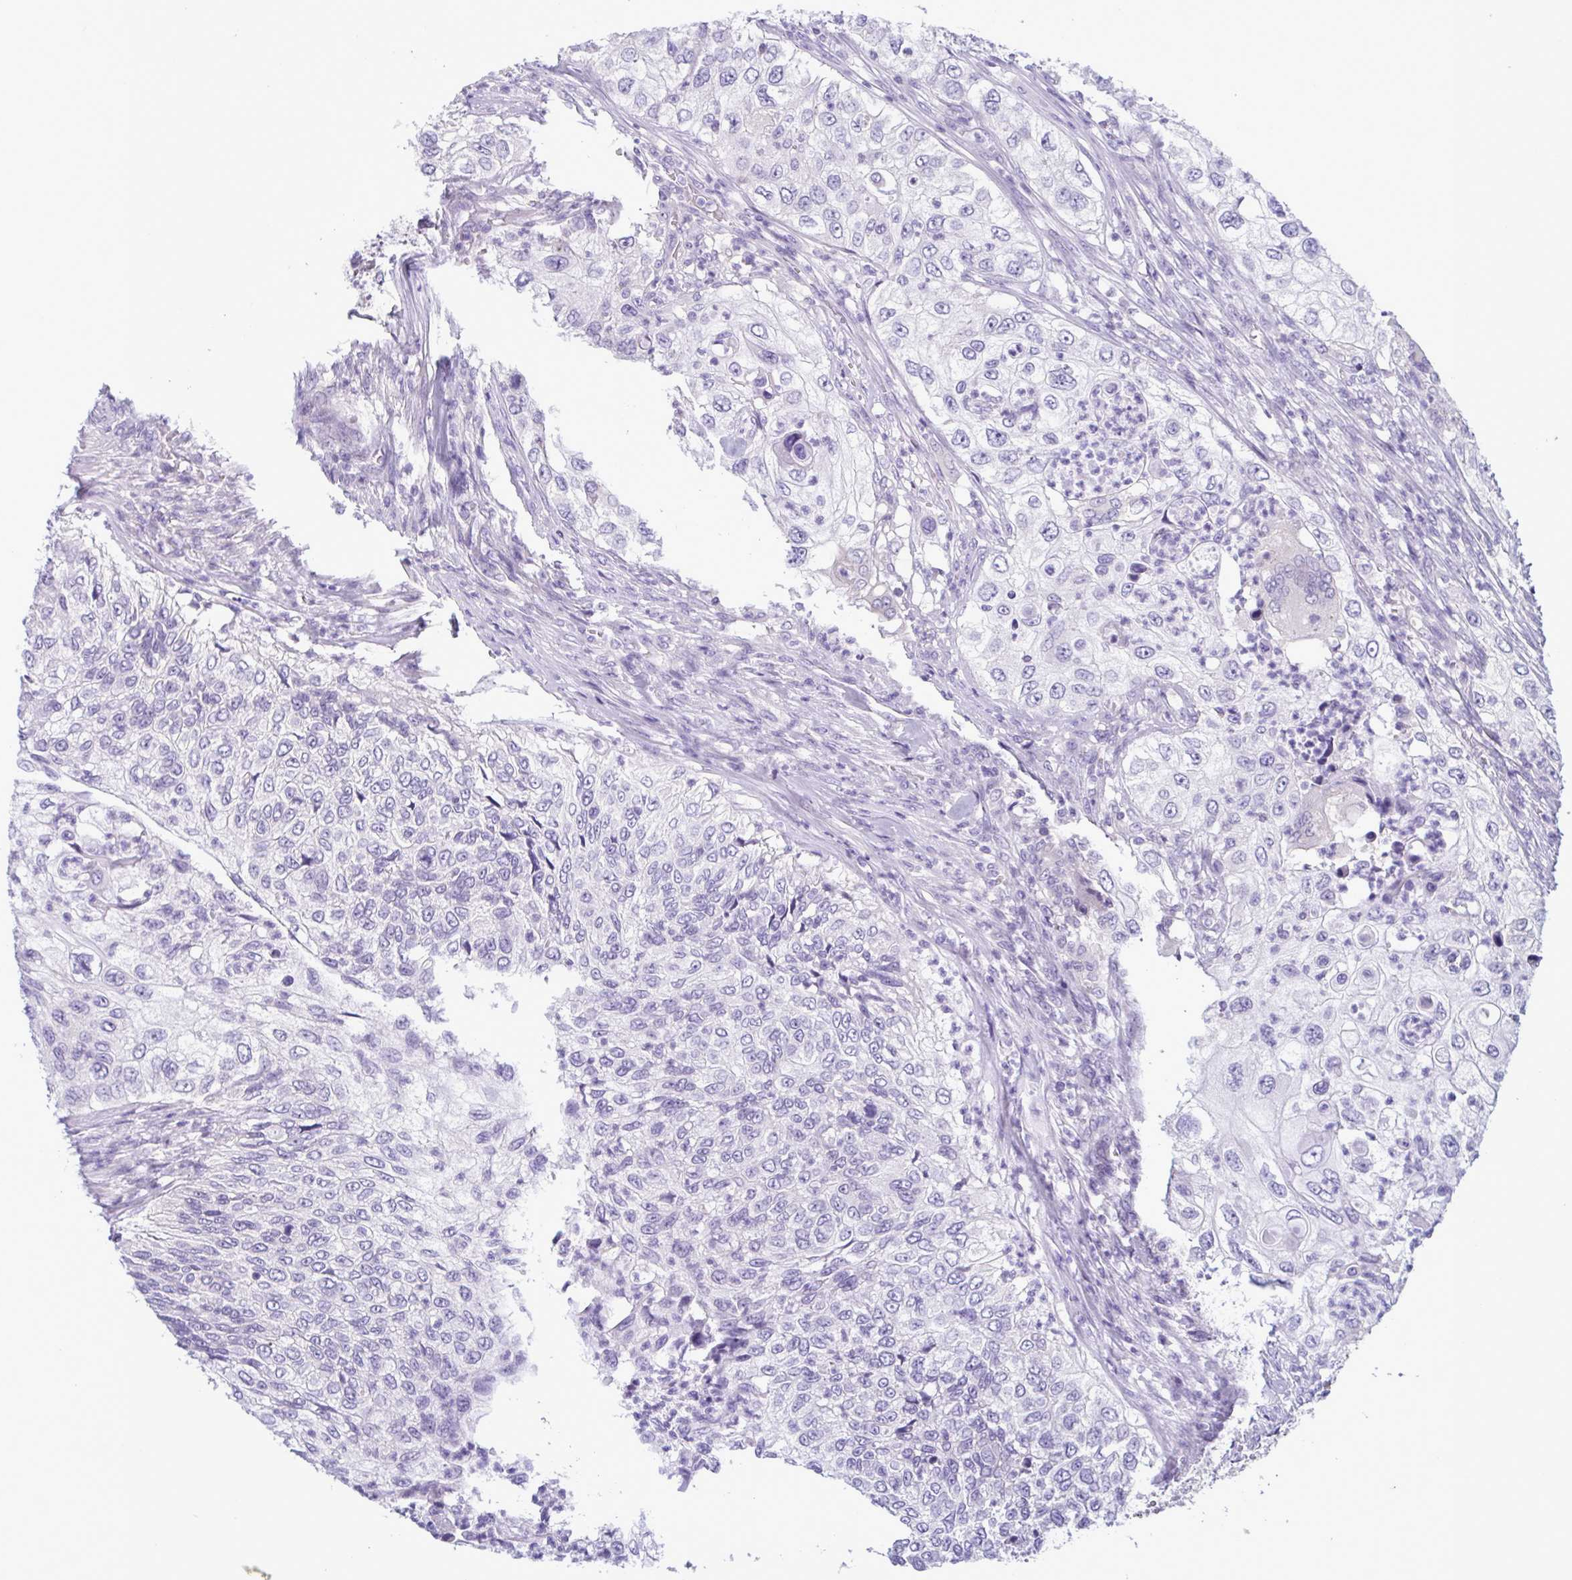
{"staining": {"intensity": "negative", "quantity": "none", "location": "none"}, "tissue": "urothelial cancer", "cell_type": "Tumor cells", "image_type": "cancer", "snomed": [{"axis": "morphology", "description": "Urothelial carcinoma, High grade"}, {"axis": "topography", "description": "Urinary bladder"}], "caption": "Immunohistochemical staining of human urothelial carcinoma (high-grade) displays no significant staining in tumor cells. Nuclei are stained in blue.", "gene": "INAFM1", "patient": {"sex": "female", "age": 60}}